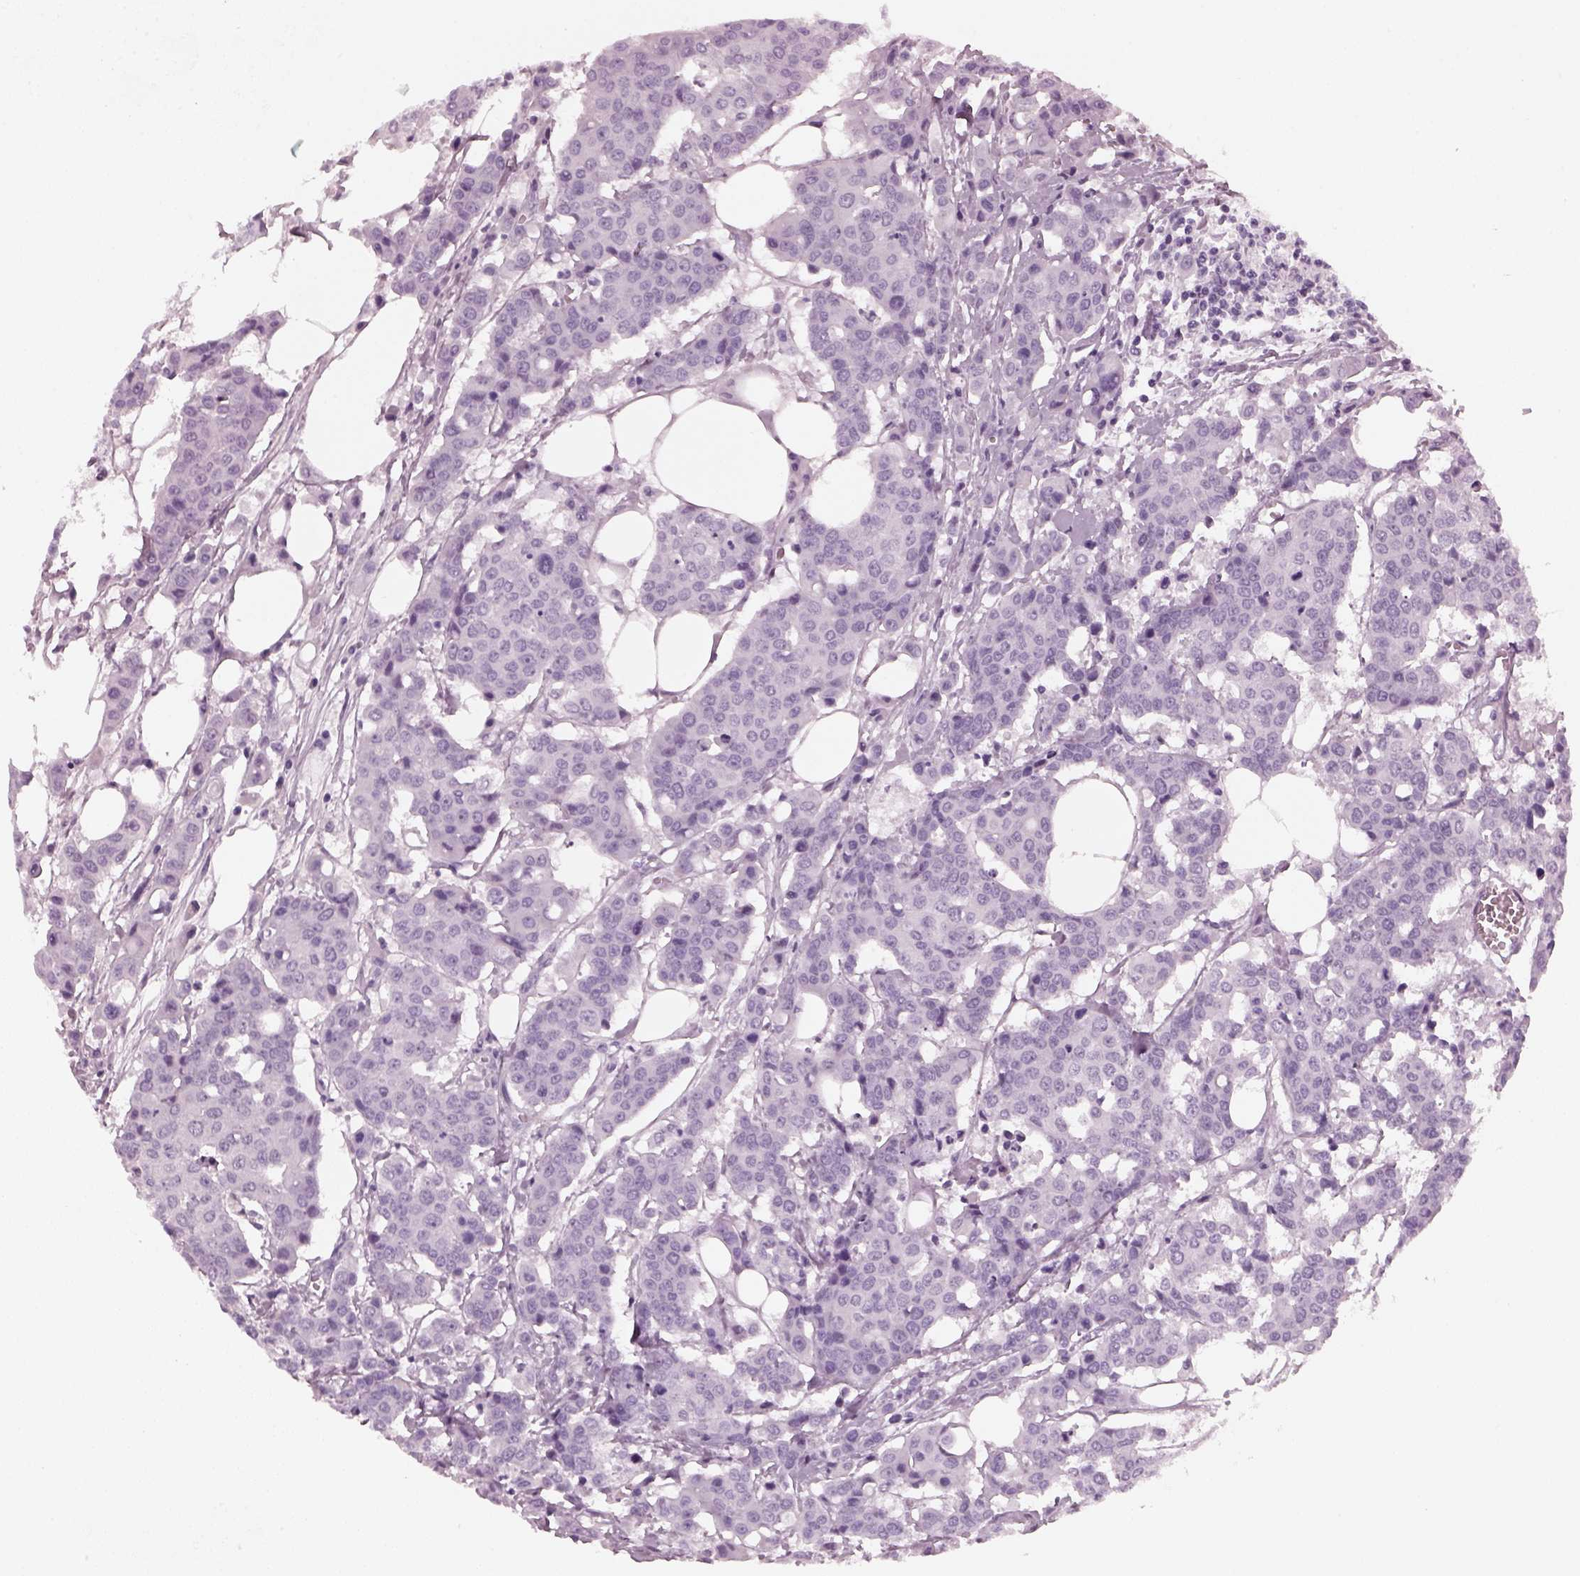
{"staining": {"intensity": "negative", "quantity": "none", "location": "none"}, "tissue": "carcinoid", "cell_type": "Tumor cells", "image_type": "cancer", "snomed": [{"axis": "morphology", "description": "Carcinoid, malignant, NOS"}, {"axis": "topography", "description": "Colon"}], "caption": "Histopathology image shows no protein expression in tumor cells of carcinoid tissue.", "gene": "RCVRN", "patient": {"sex": "male", "age": 81}}